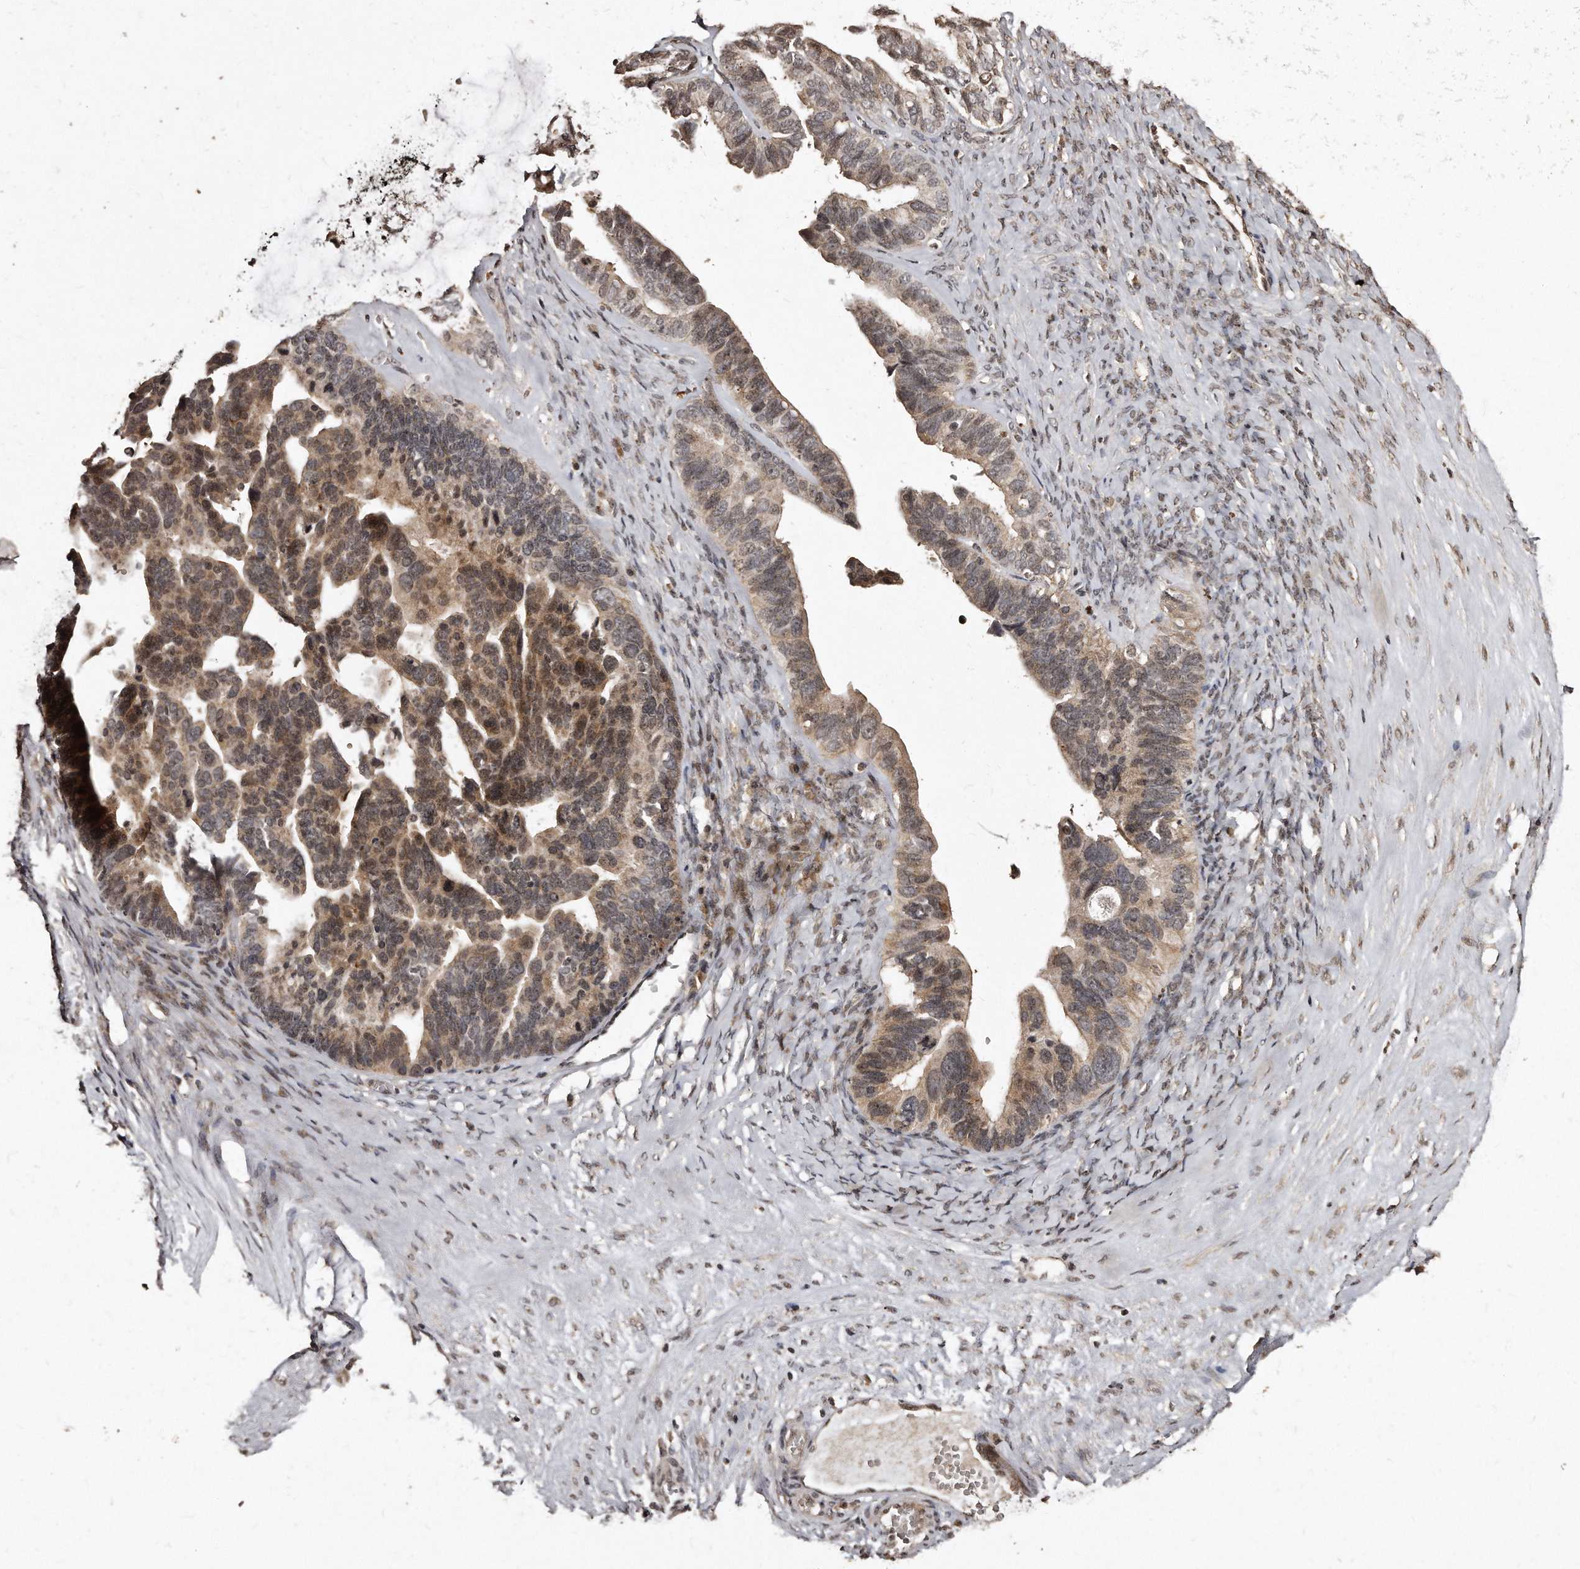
{"staining": {"intensity": "moderate", "quantity": ">75%", "location": "cytoplasmic/membranous,nuclear"}, "tissue": "ovarian cancer", "cell_type": "Tumor cells", "image_type": "cancer", "snomed": [{"axis": "morphology", "description": "Cystadenocarcinoma, serous, NOS"}, {"axis": "topography", "description": "Ovary"}], "caption": "This micrograph reveals IHC staining of human ovarian cancer, with medium moderate cytoplasmic/membranous and nuclear expression in approximately >75% of tumor cells.", "gene": "TSHR", "patient": {"sex": "female", "age": 56}}